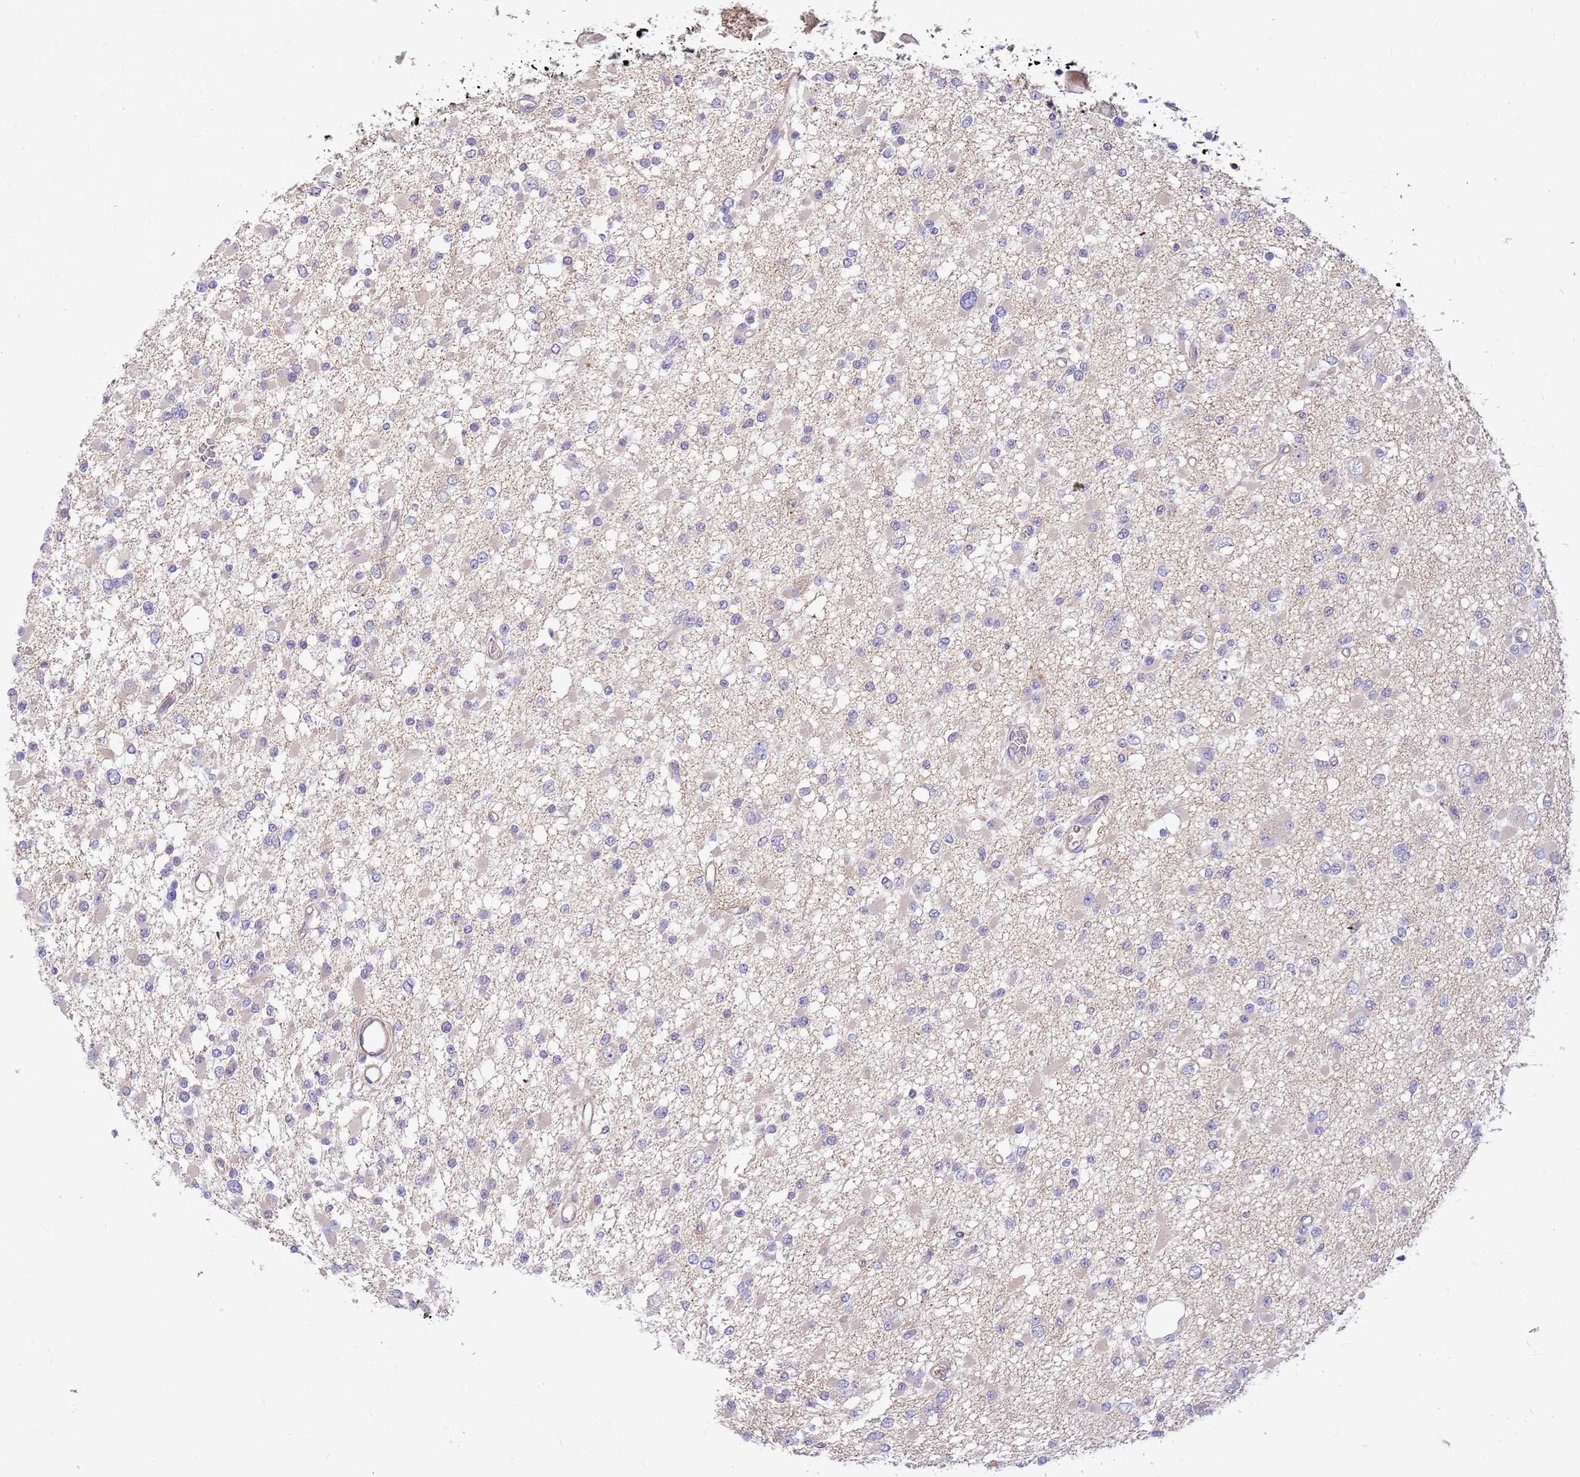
{"staining": {"intensity": "negative", "quantity": "none", "location": "none"}, "tissue": "glioma", "cell_type": "Tumor cells", "image_type": "cancer", "snomed": [{"axis": "morphology", "description": "Glioma, malignant, Low grade"}, {"axis": "topography", "description": "Brain"}], "caption": "A micrograph of human malignant glioma (low-grade) is negative for staining in tumor cells.", "gene": "MVD", "patient": {"sex": "female", "age": 22}}